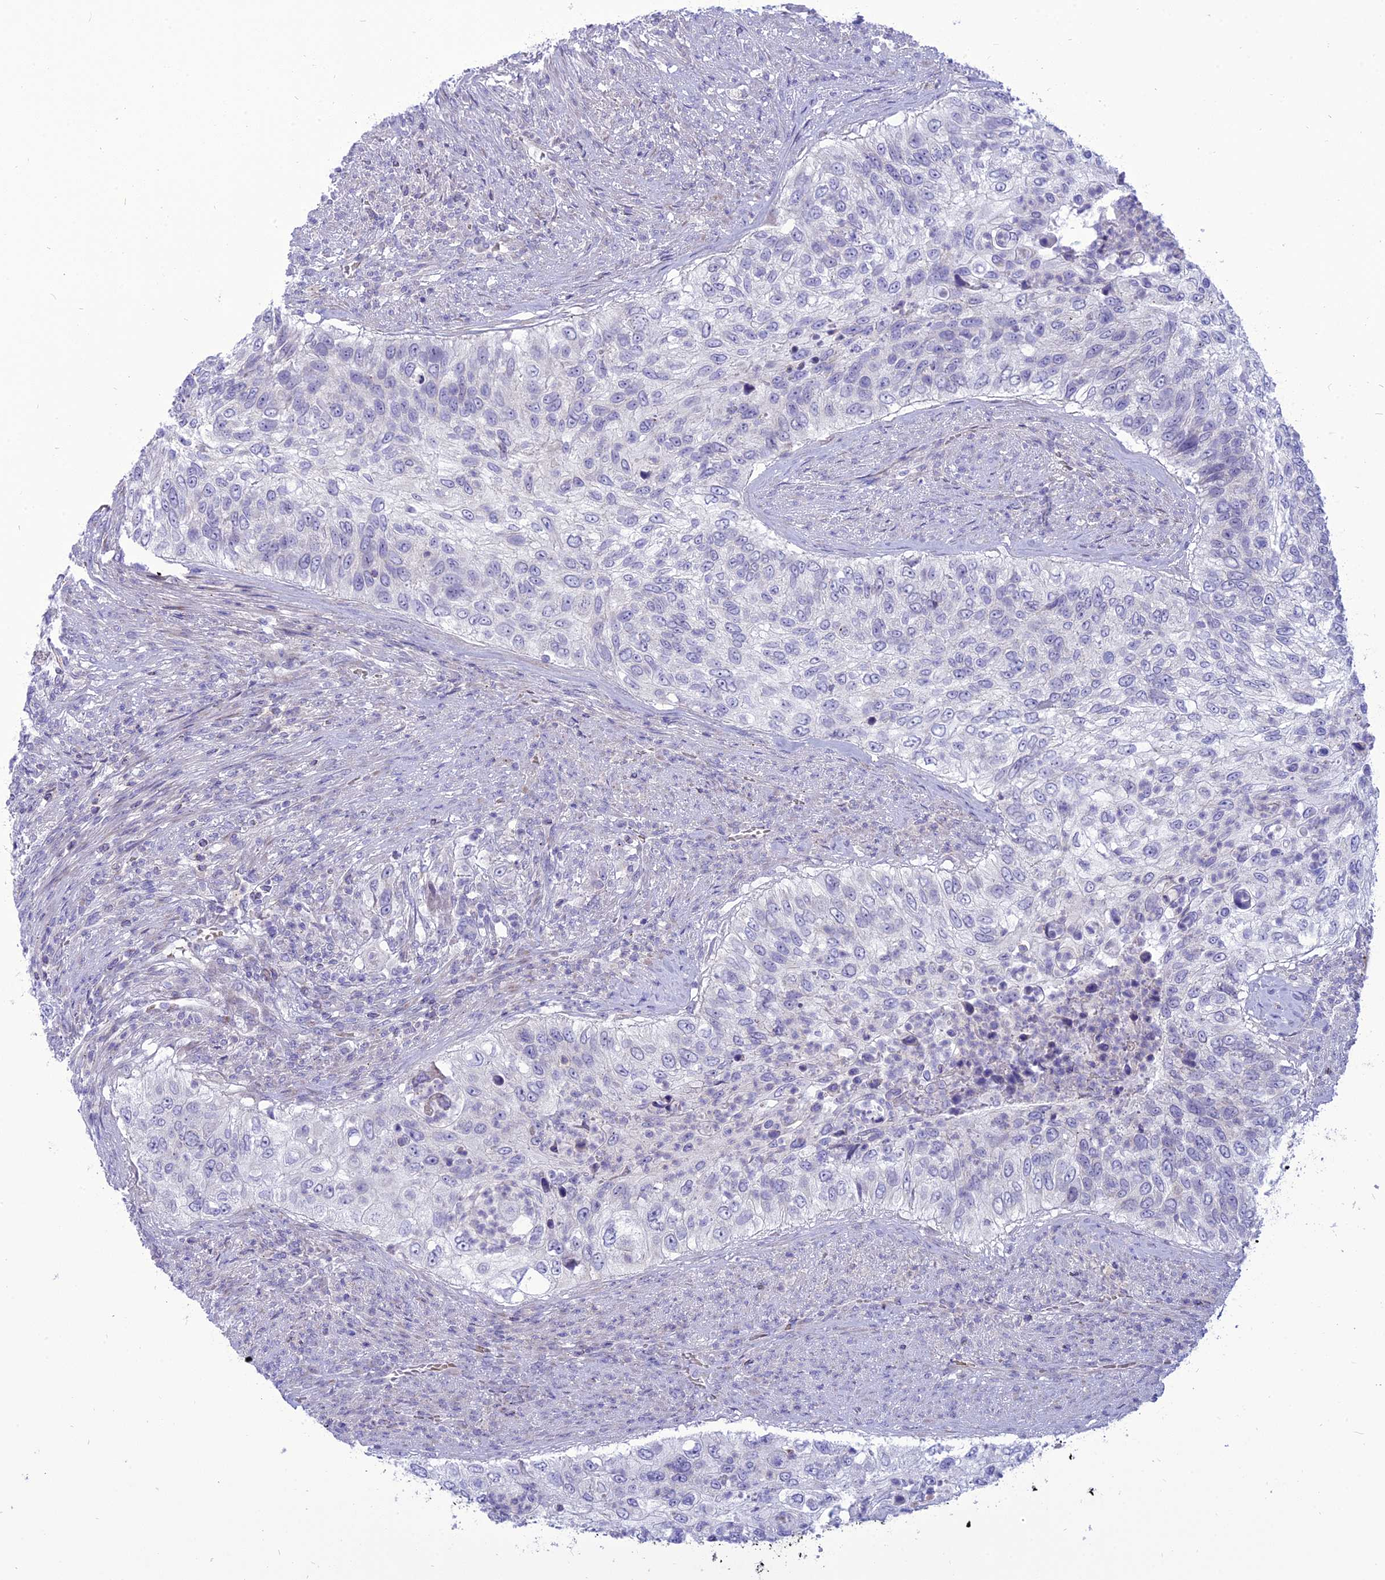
{"staining": {"intensity": "negative", "quantity": "none", "location": "none"}, "tissue": "urothelial cancer", "cell_type": "Tumor cells", "image_type": "cancer", "snomed": [{"axis": "morphology", "description": "Urothelial carcinoma, High grade"}, {"axis": "topography", "description": "Urinary bladder"}], "caption": "IHC of urothelial carcinoma (high-grade) displays no staining in tumor cells.", "gene": "MBD3L1", "patient": {"sex": "female", "age": 60}}